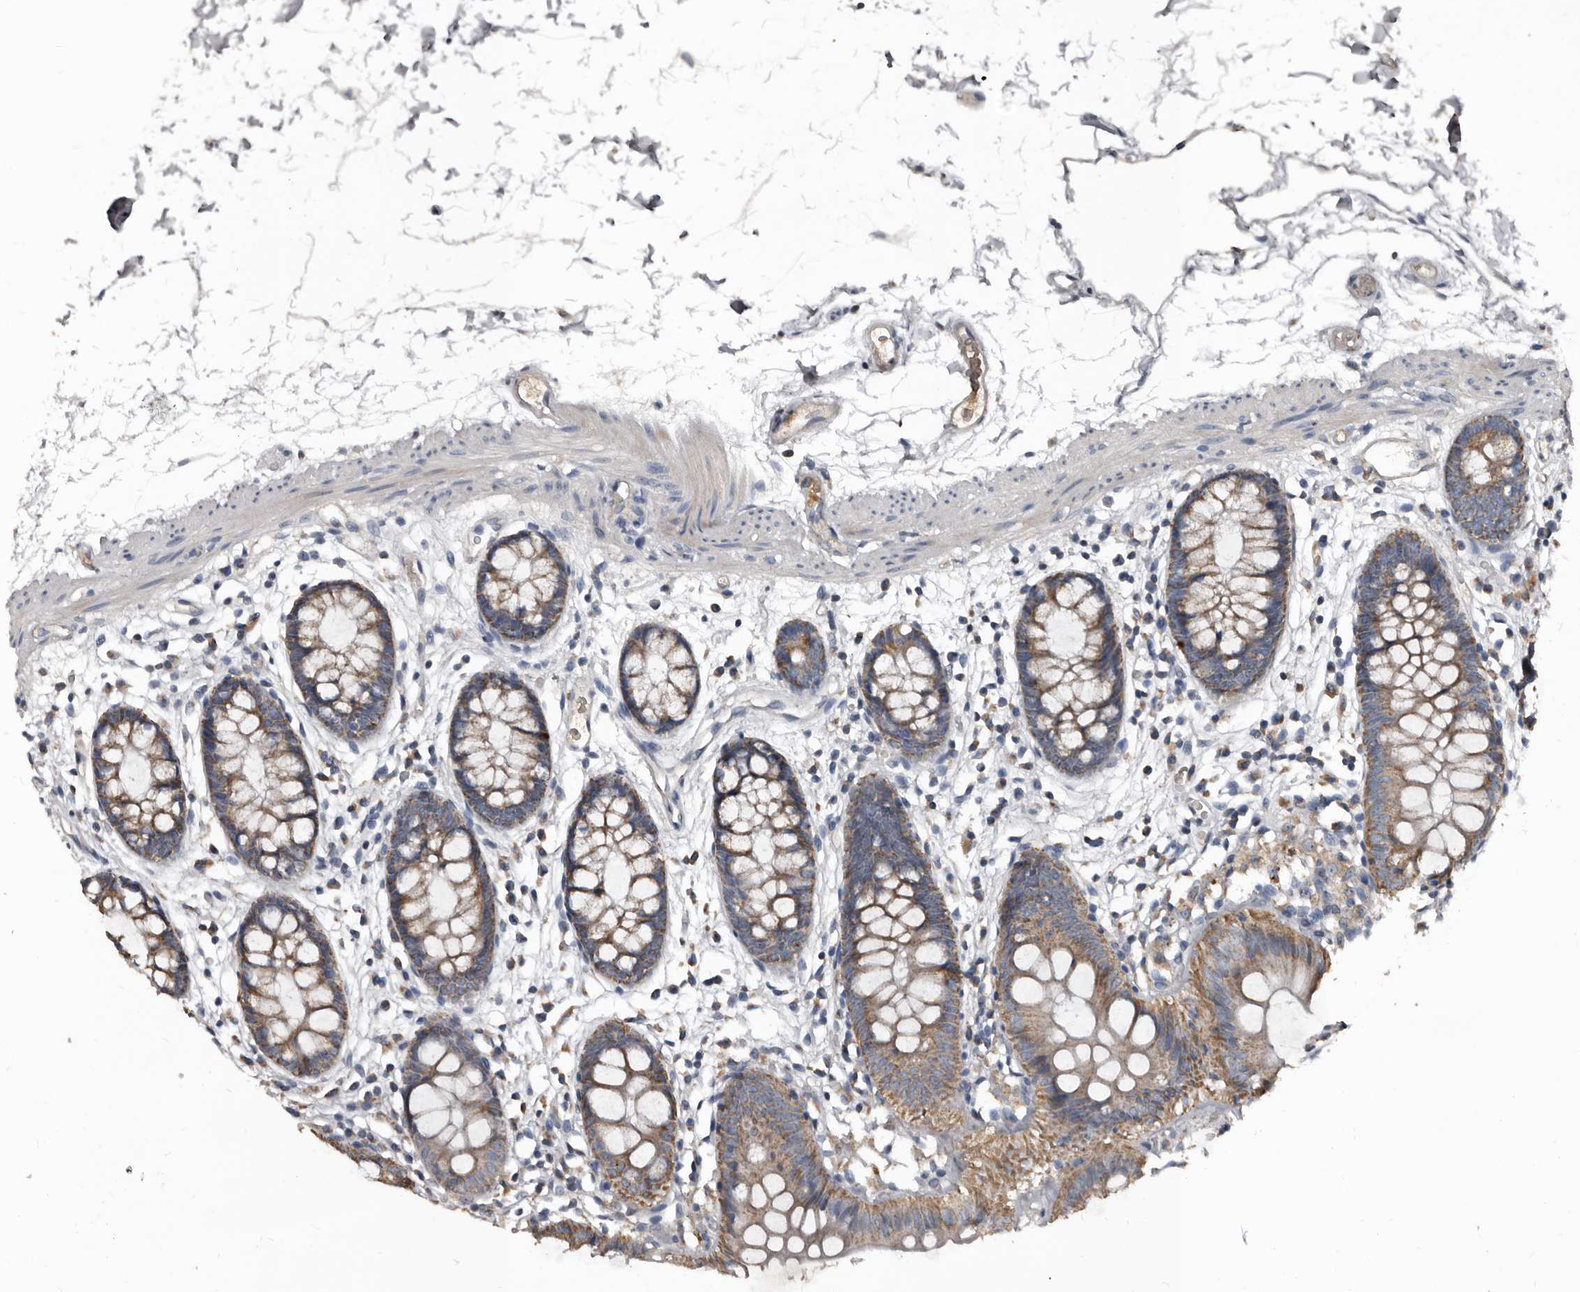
{"staining": {"intensity": "negative", "quantity": "none", "location": "none"}, "tissue": "colon", "cell_type": "Endothelial cells", "image_type": "normal", "snomed": [{"axis": "morphology", "description": "Normal tissue, NOS"}, {"axis": "topography", "description": "Colon"}], "caption": "An immunohistochemistry micrograph of benign colon is shown. There is no staining in endothelial cells of colon.", "gene": "GREB1", "patient": {"sex": "male", "age": 56}}